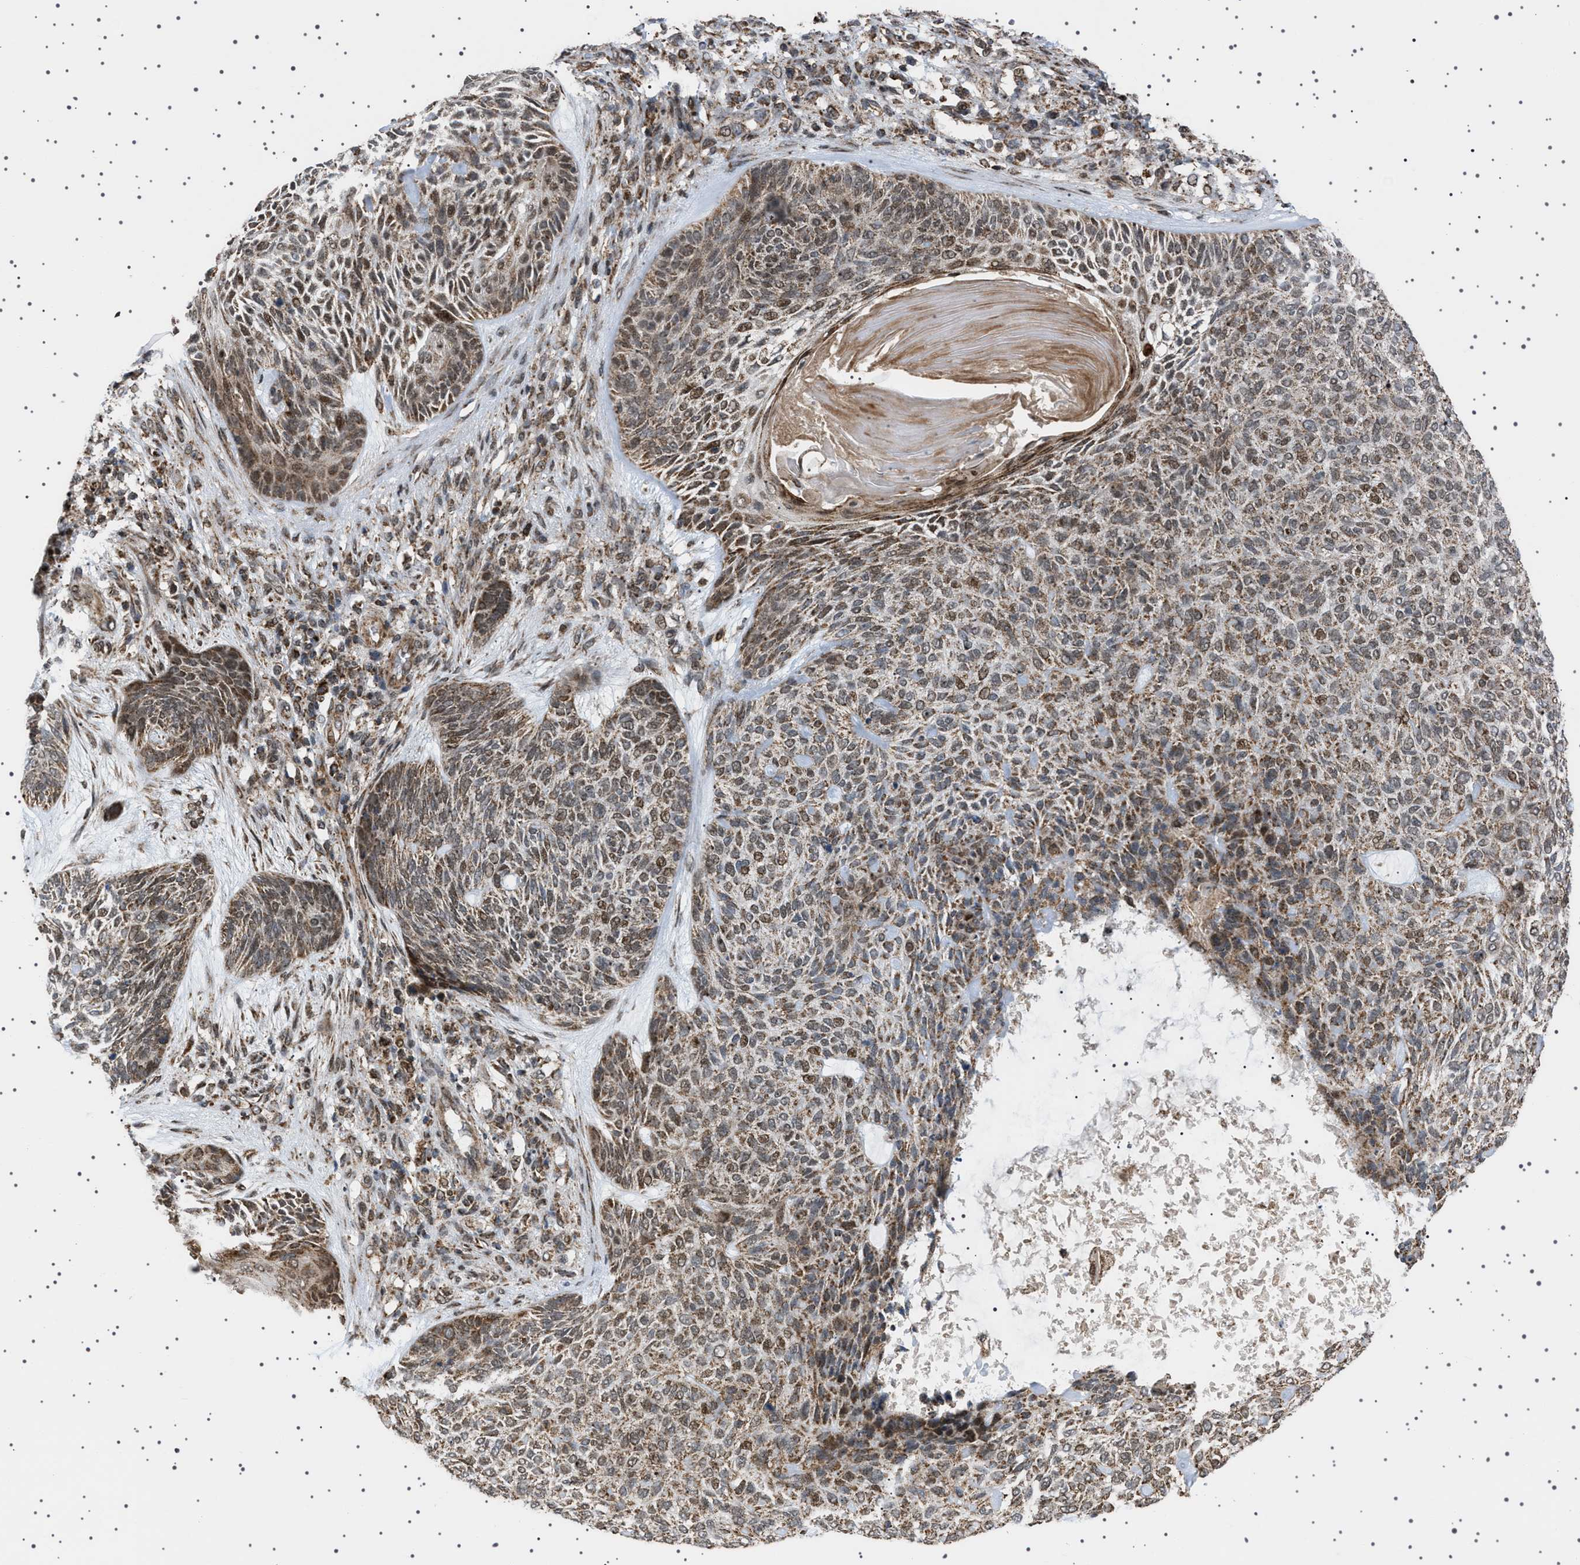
{"staining": {"intensity": "moderate", "quantity": ">75%", "location": "cytoplasmic/membranous,nuclear"}, "tissue": "skin cancer", "cell_type": "Tumor cells", "image_type": "cancer", "snomed": [{"axis": "morphology", "description": "Basal cell carcinoma"}, {"axis": "topography", "description": "Skin"}], "caption": "Immunohistochemical staining of human basal cell carcinoma (skin) displays moderate cytoplasmic/membranous and nuclear protein expression in approximately >75% of tumor cells.", "gene": "MELK", "patient": {"sex": "male", "age": 55}}